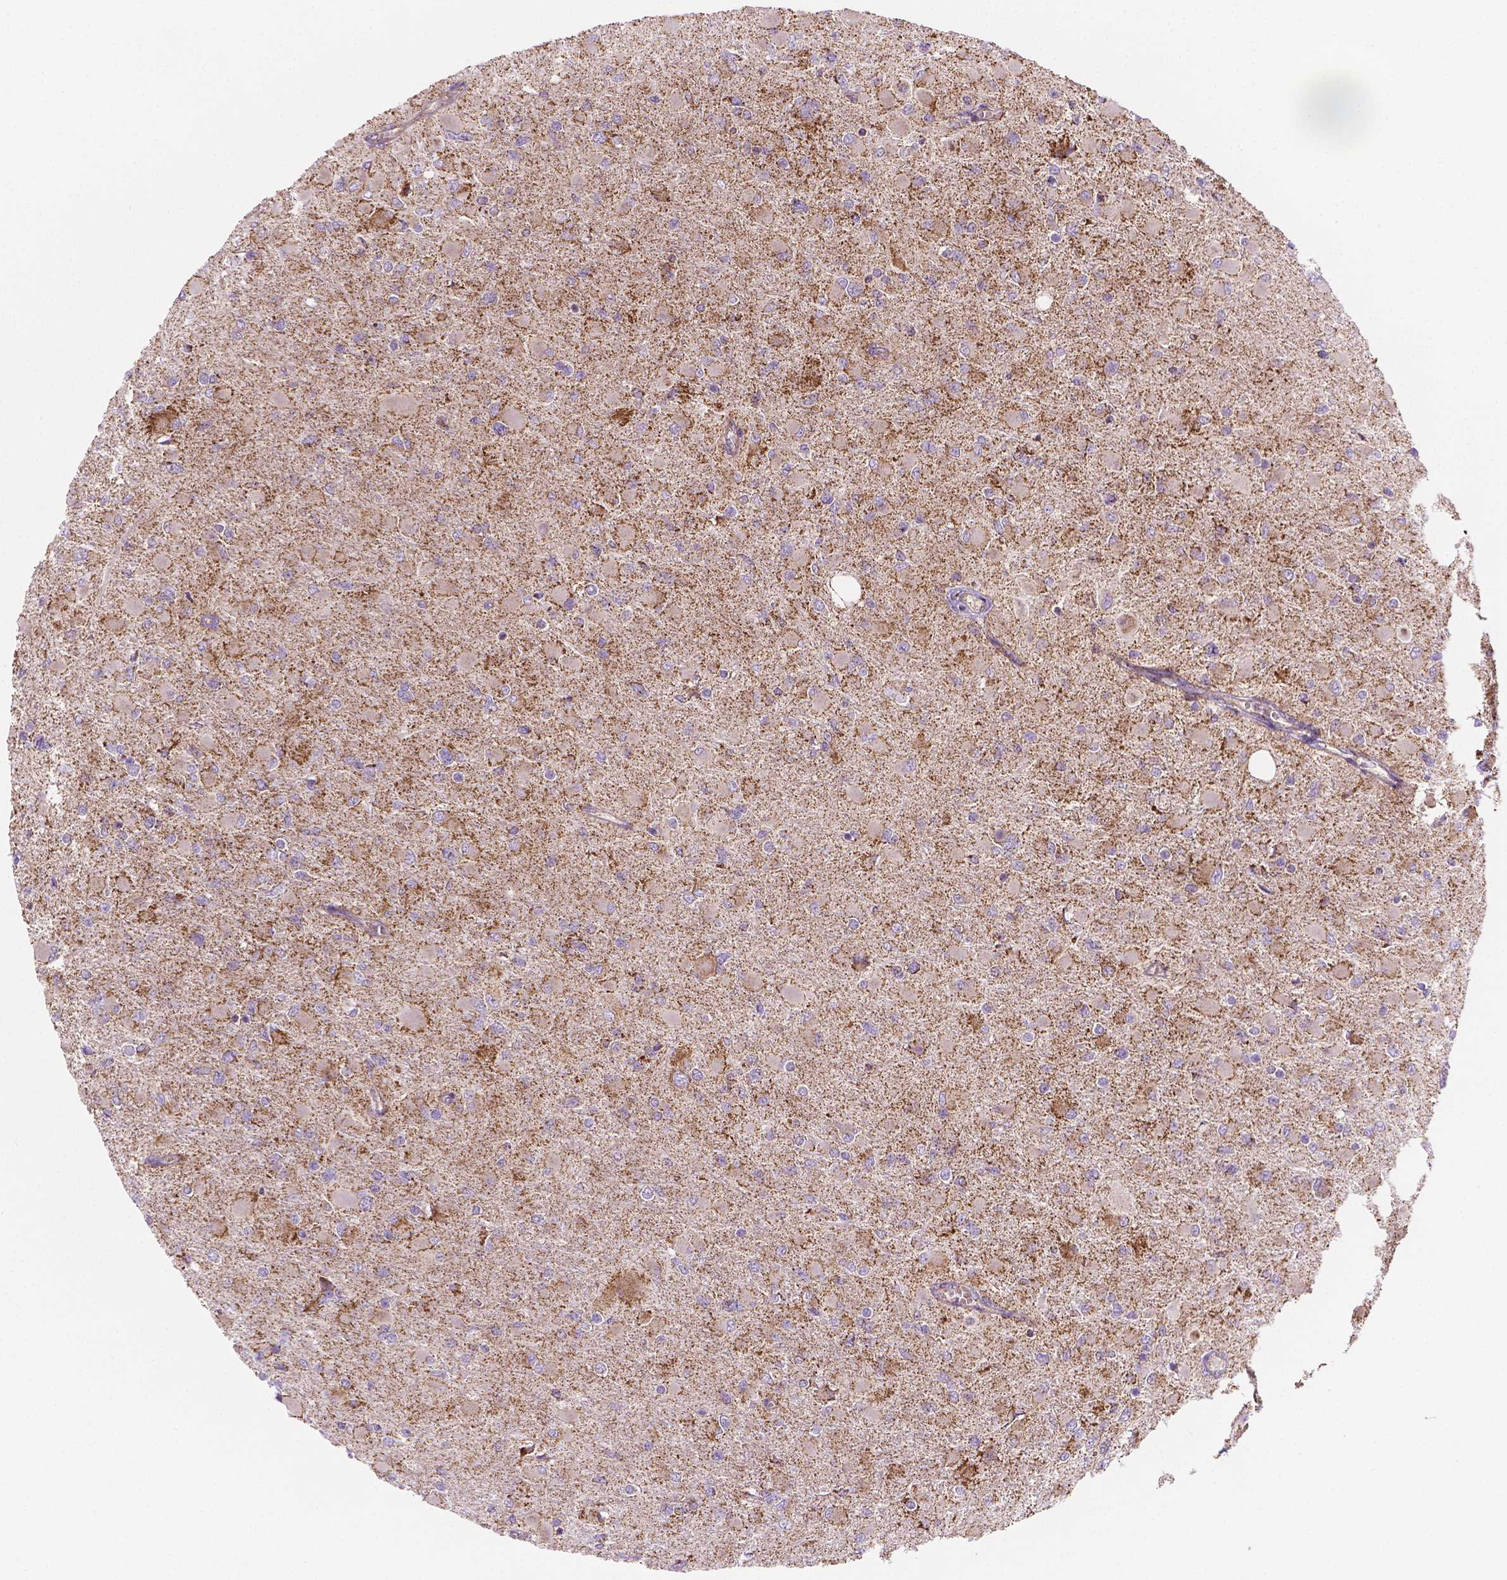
{"staining": {"intensity": "moderate", "quantity": ">75%", "location": "cytoplasmic/membranous"}, "tissue": "glioma", "cell_type": "Tumor cells", "image_type": "cancer", "snomed": [{"axis": "morphology", "description": "Glioma, malignant, High grade"}, {"axis": "topography", "description": "Cerebral cortex"}], "caption": "A brown stain labels moderate cytoplasmic/membranous positivity of a protein in human malignant glioma (high-grade) tumor cells.", "gene": "PIBF1", "patient": {"sex": "female", "age": 36}}